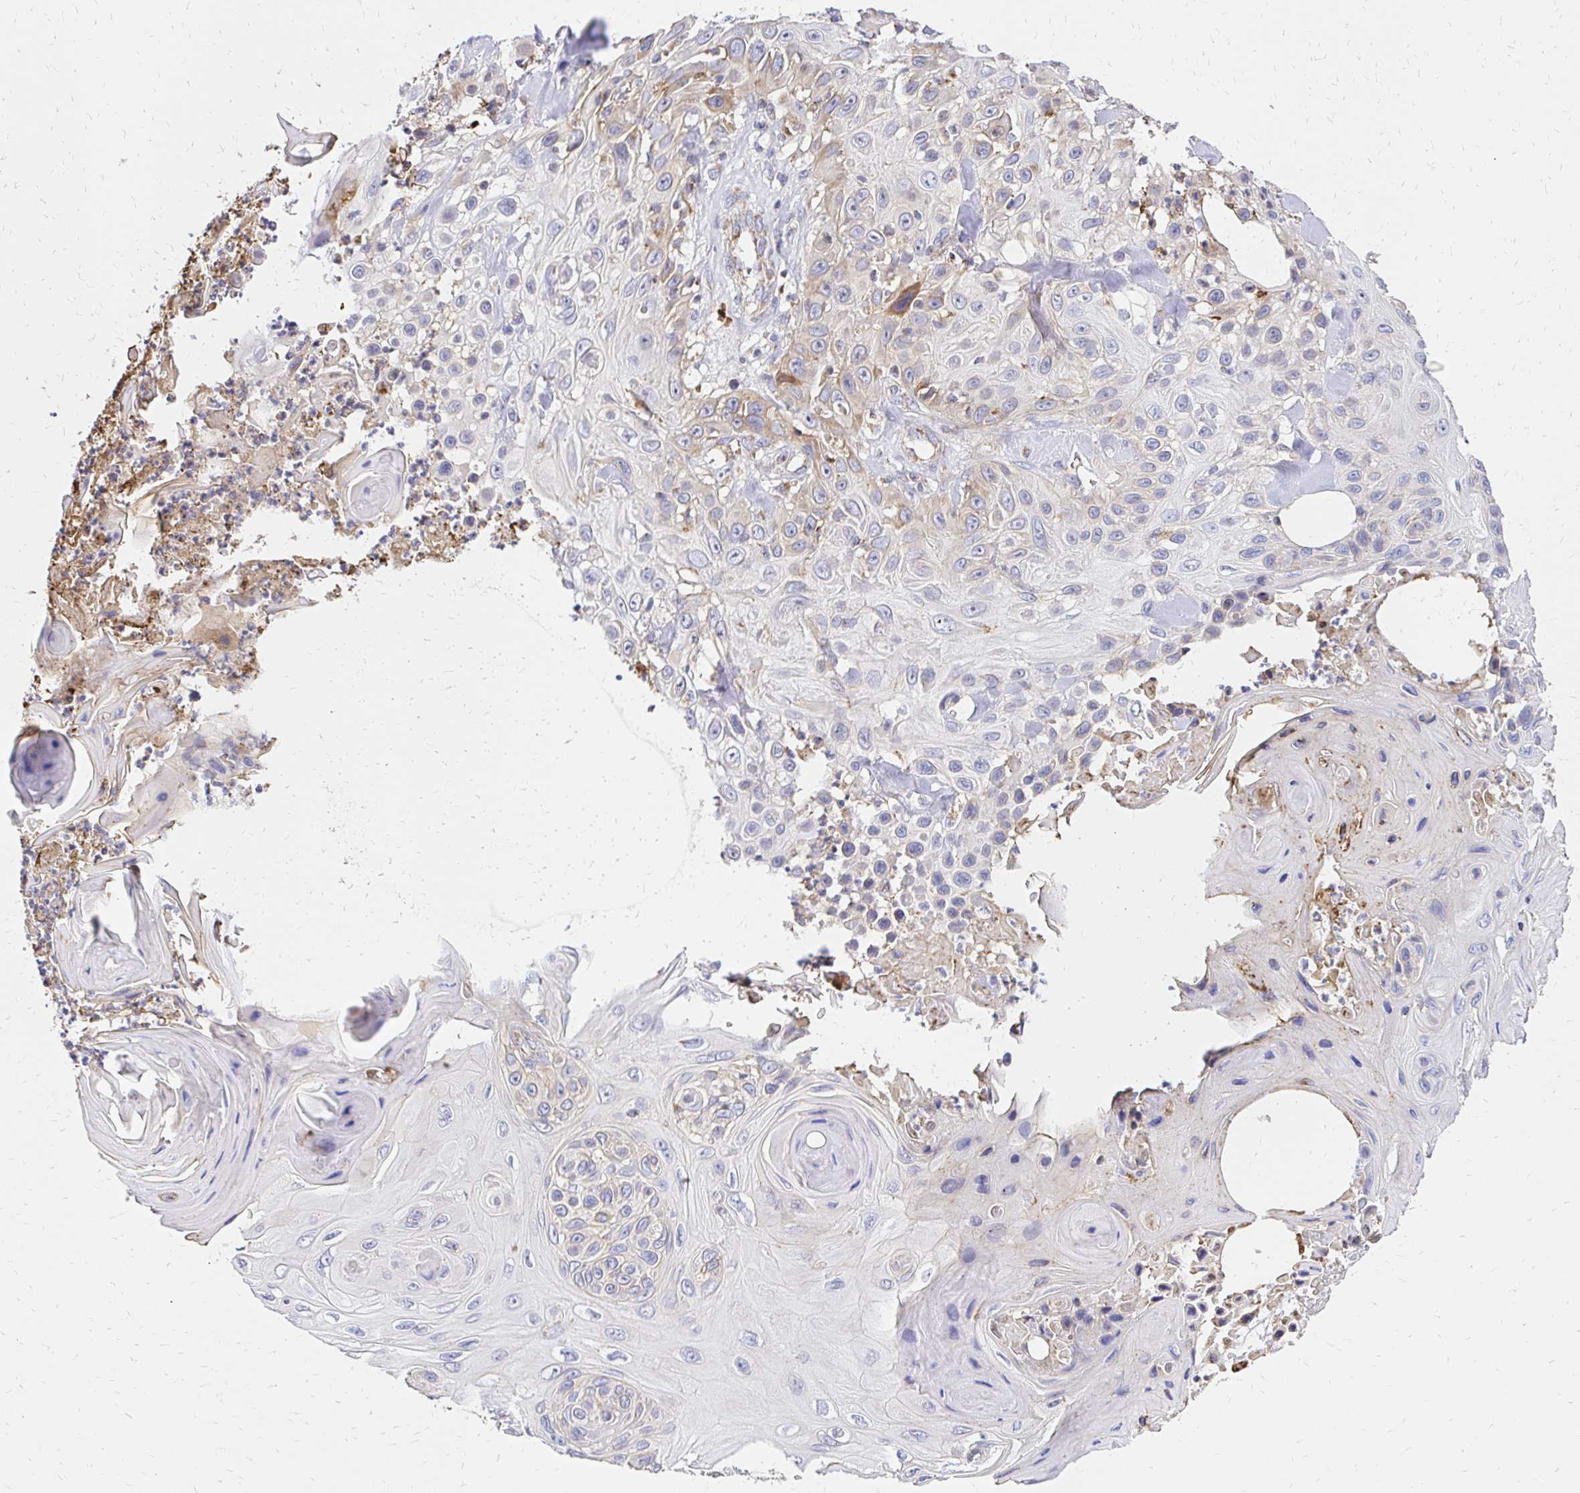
{"staining": {"intensity": "moderate", "quantity": "<25%", "location": "cytoplasmic/membranous"}, "tissue": "skin cancer", "cell_type": "Tumor cells", "image_type": "cancer", "snomed": [{"axis": "morphology", "description": "Squamous cell carcinoma, NOS"}, {"axis": "topography", "description": "Skin"}], "caption": "Immunohistochemical staining of skin cancer displays moderate cytoplasmic/membranous protein expression in approximately <25% of tumor cells.", "gene": "MRPL13", "patient": {"sex": "male", "age": 82}}